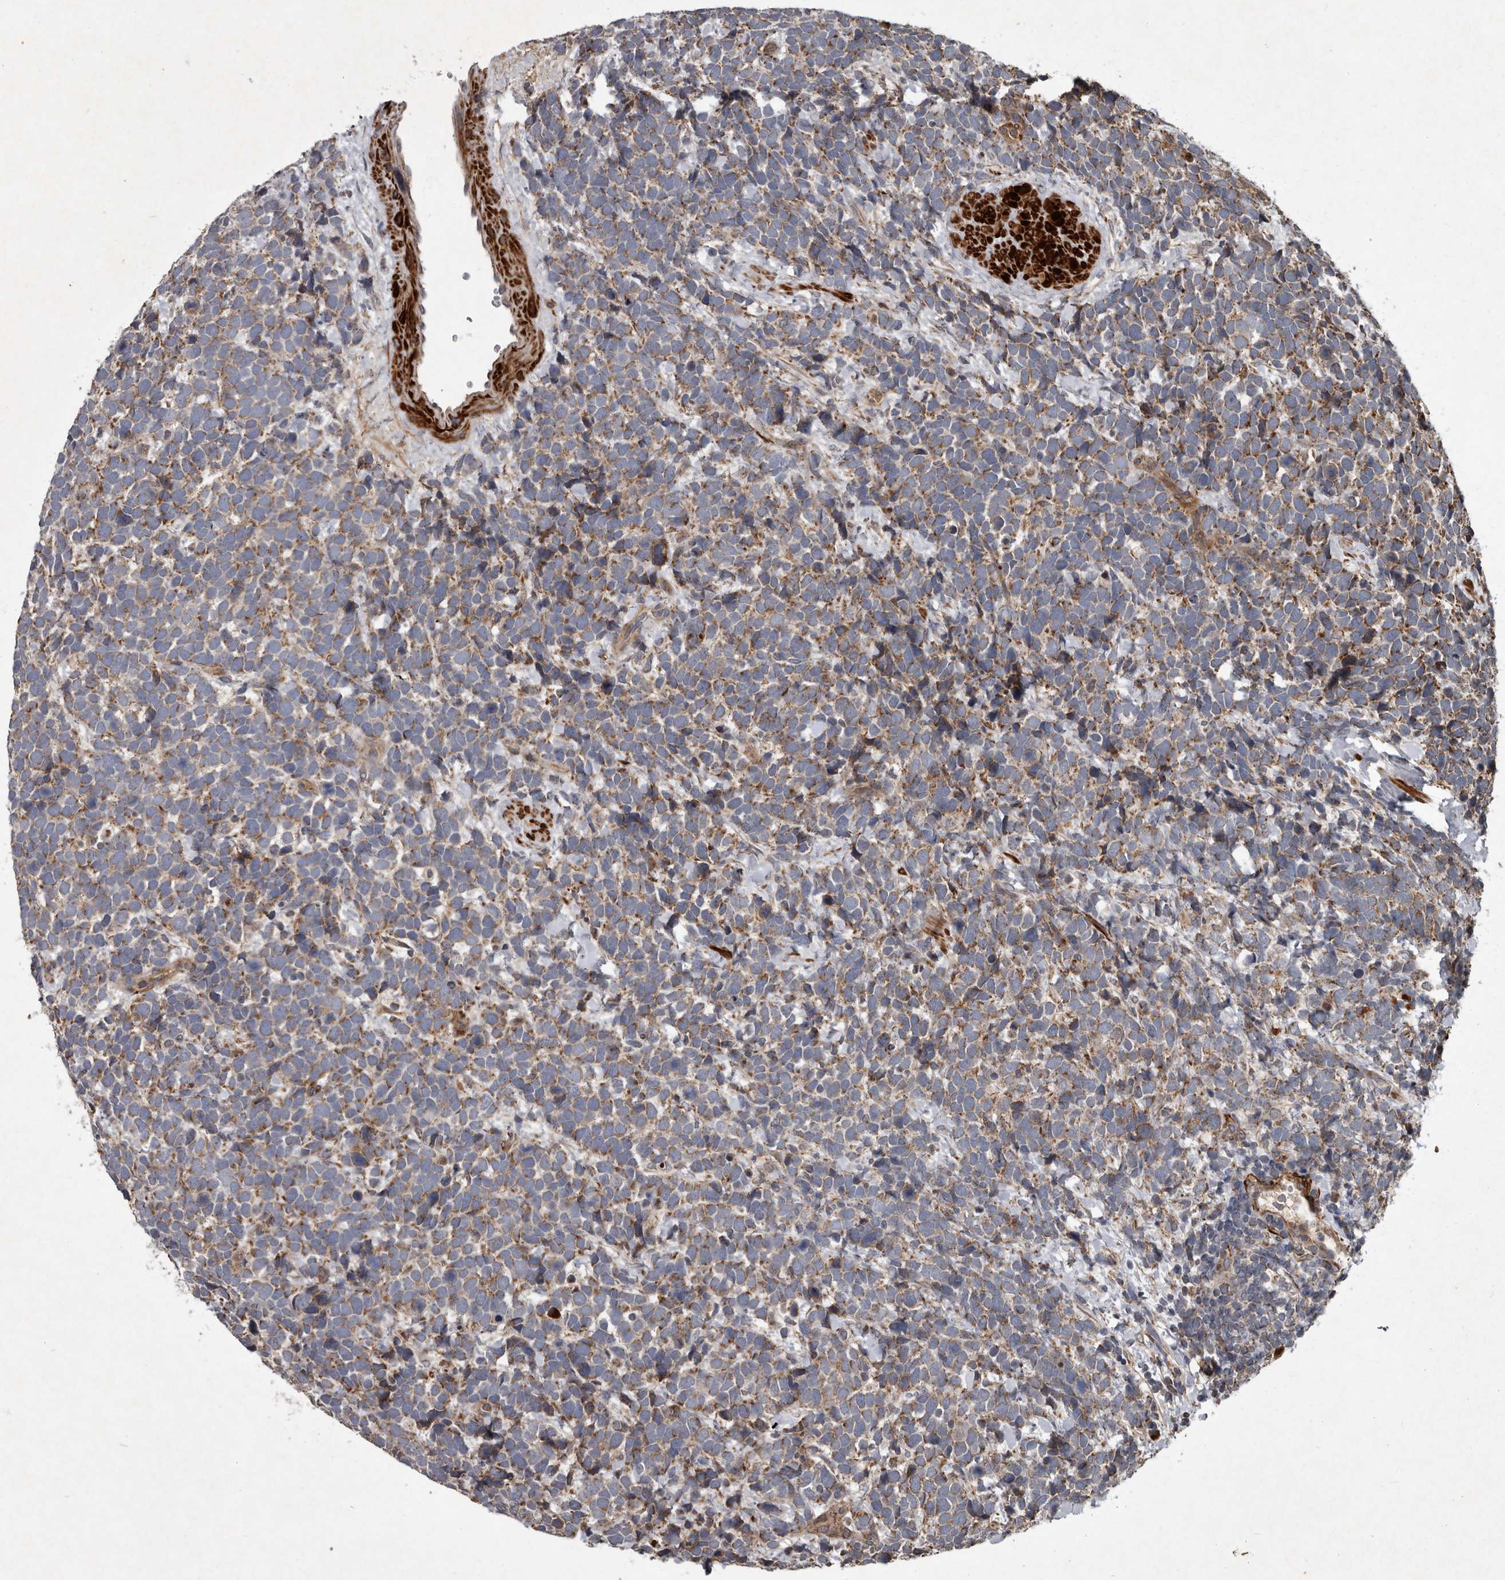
{"staining": {"intensity": "moderate", "quantity": "25%-75%", "location": "cytoplasmic/membranous"}, "tissue": "urothelial cancer", "cell_type": "Tumor cells", "image_type": "cancer", "snomed": [{"axis": "morphology", "description": "Urothelial carcinoma, High grade"}, {"axis": "topography", "description": "Urinary bladder"}], "caption": "IHC (DAB) staining of human high-grade urothelial carcinoma shows moderate cytoplasmic/membranous protein staining in about 25%-75% of tumor cells. (DAB IHC with brightfield microscopy, high magnification).", "gene": "MRPS15", "patient": {"sex": "female", "age": 82}}